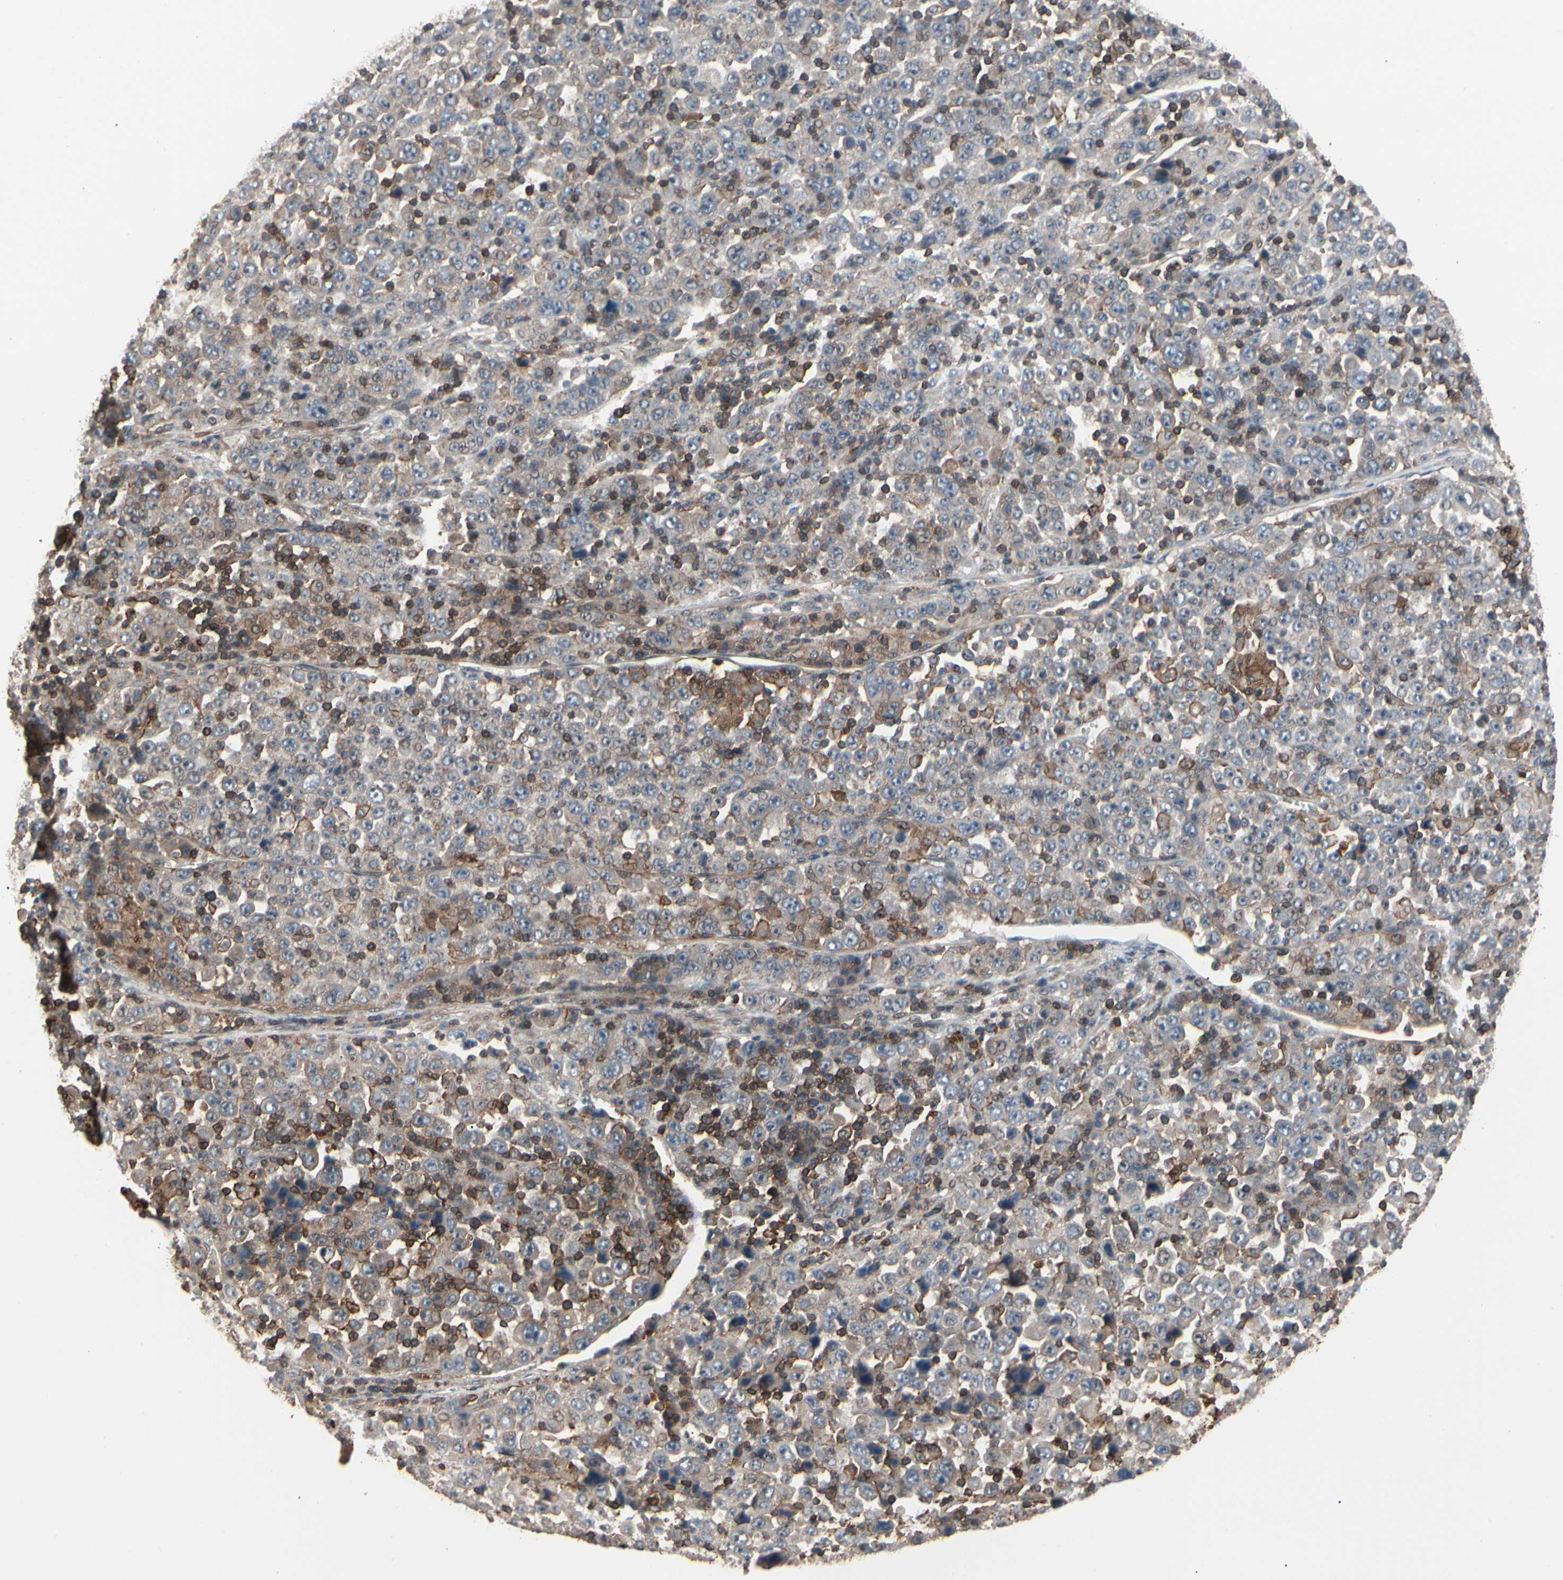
{"staining": {"intensity": "weak", "quantity": "25%-75%", "location": "cytoplasmic/membranous"}, "tissue": "stomach cancer", "cell_type": "Tumor cells", "image_type": "cancer", "snomed": [{"axis": "morphology", "description": "Normal tissue, NOS"}, {"axis": "morphology", "description": "Adenocarcinoma, NOS"}, {"axis": "topography", "description": "Stomach, upper"}, {"axis": "topography", "description": "Stomach"}], "caption": "Immunohistochemical staining of stomach cancer displays low levels of weak cytoplasmic/membranous protein expression in about 25%-75% of tumor cells.", "gene": "MAPK13", "patient": {"sex": "male", "age": 59}}